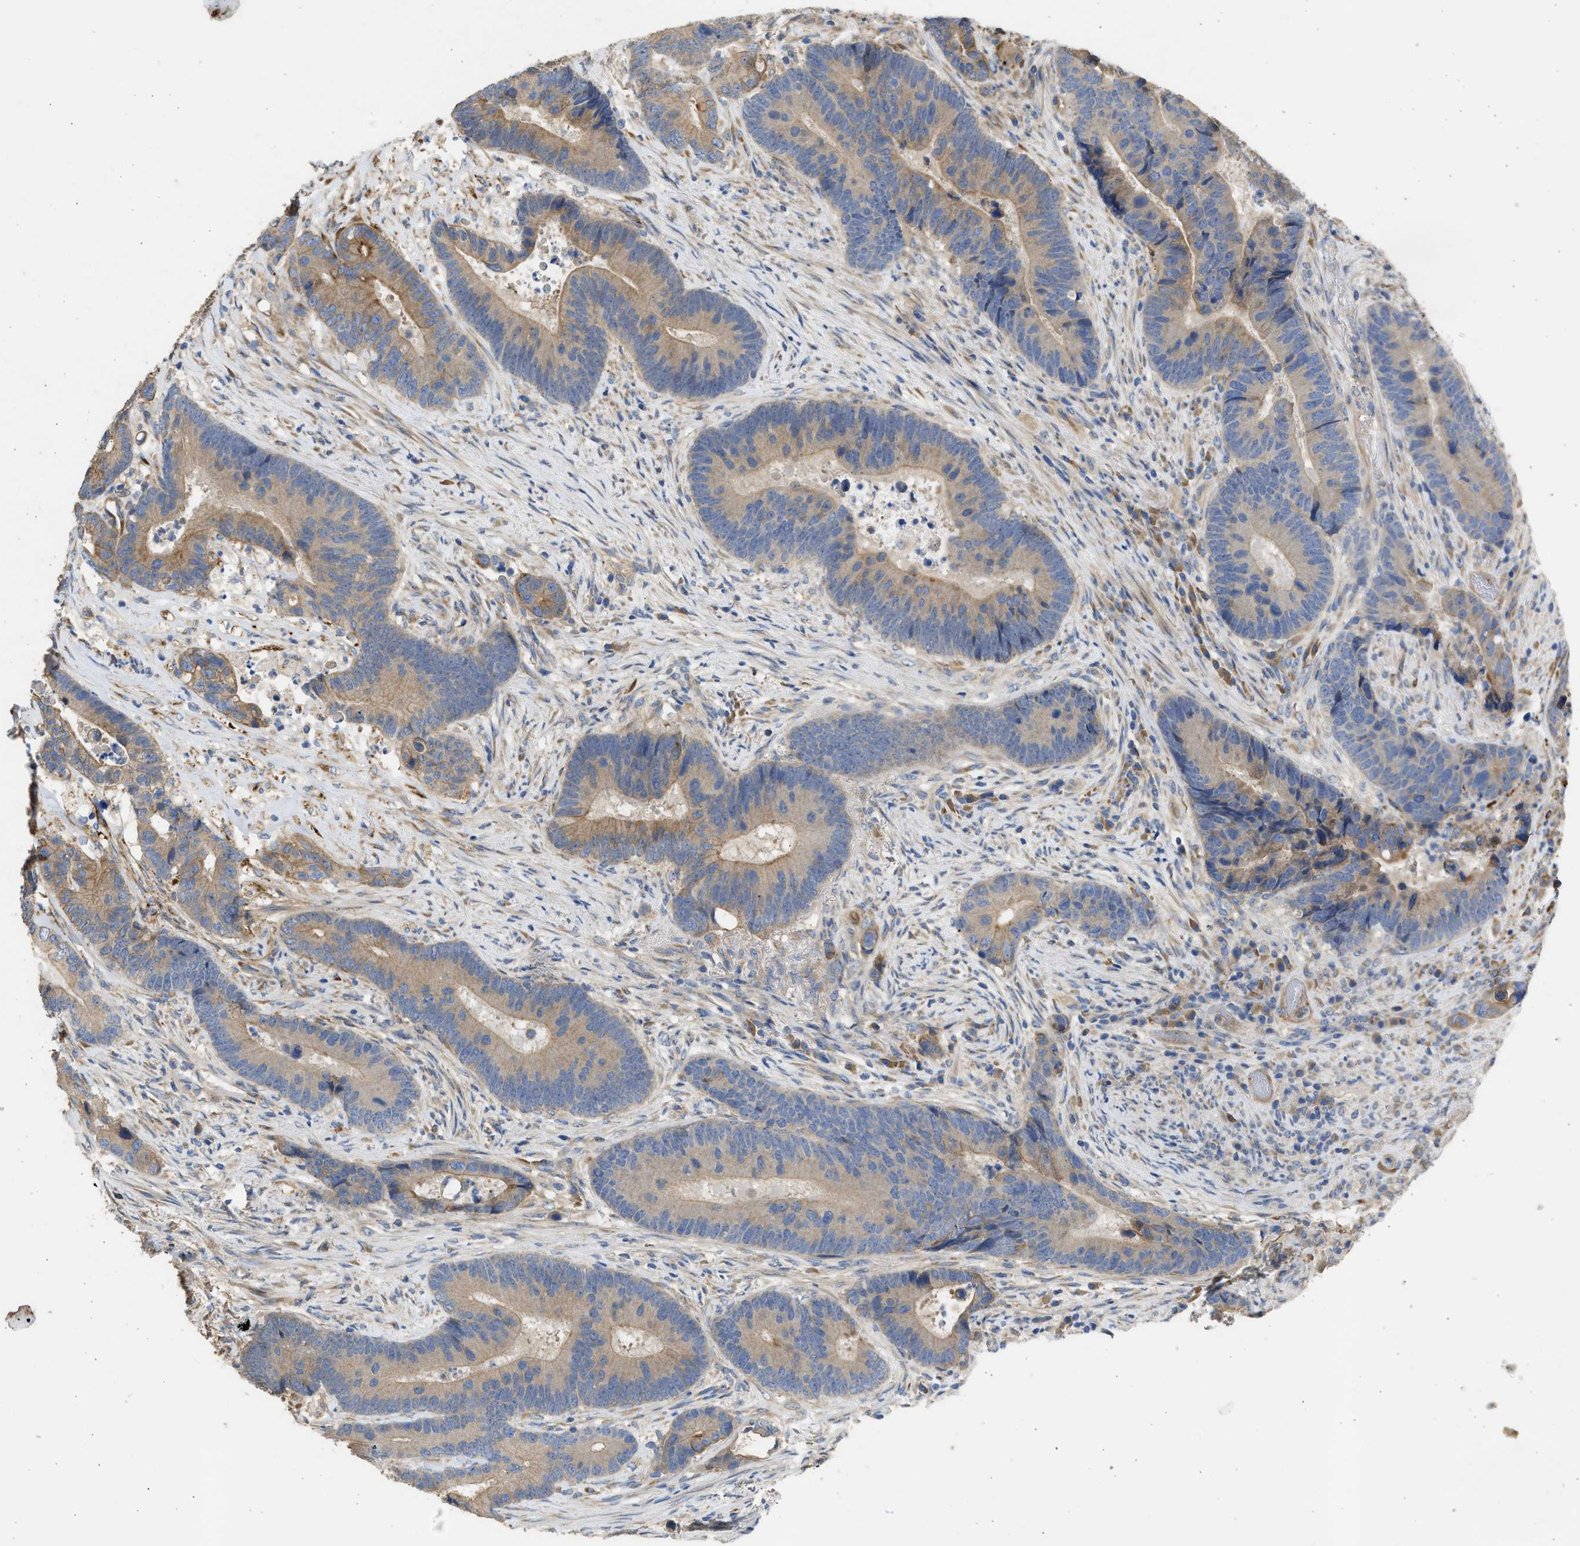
{"staining": {"intensity": "moderate", "quantity": ">75%", "location": "cytoplasmic/membranous"}, "tissue": "colorectal cancer", "cell_type": "Tumor cells", "image_type": "cancer", "snomed": [{"axis": "morphology", "description": "Adenocarcinoma, NOS"}, {"axis": "topography", "description": "Rectum"}], "caption": "Colorectal cancer stained with IHC shows moderate cytoplasmic/membranous staining in about >75% of tumor cells.", "gene": "CSRNP2", "patient": {"sex": "female", "age": 89}}